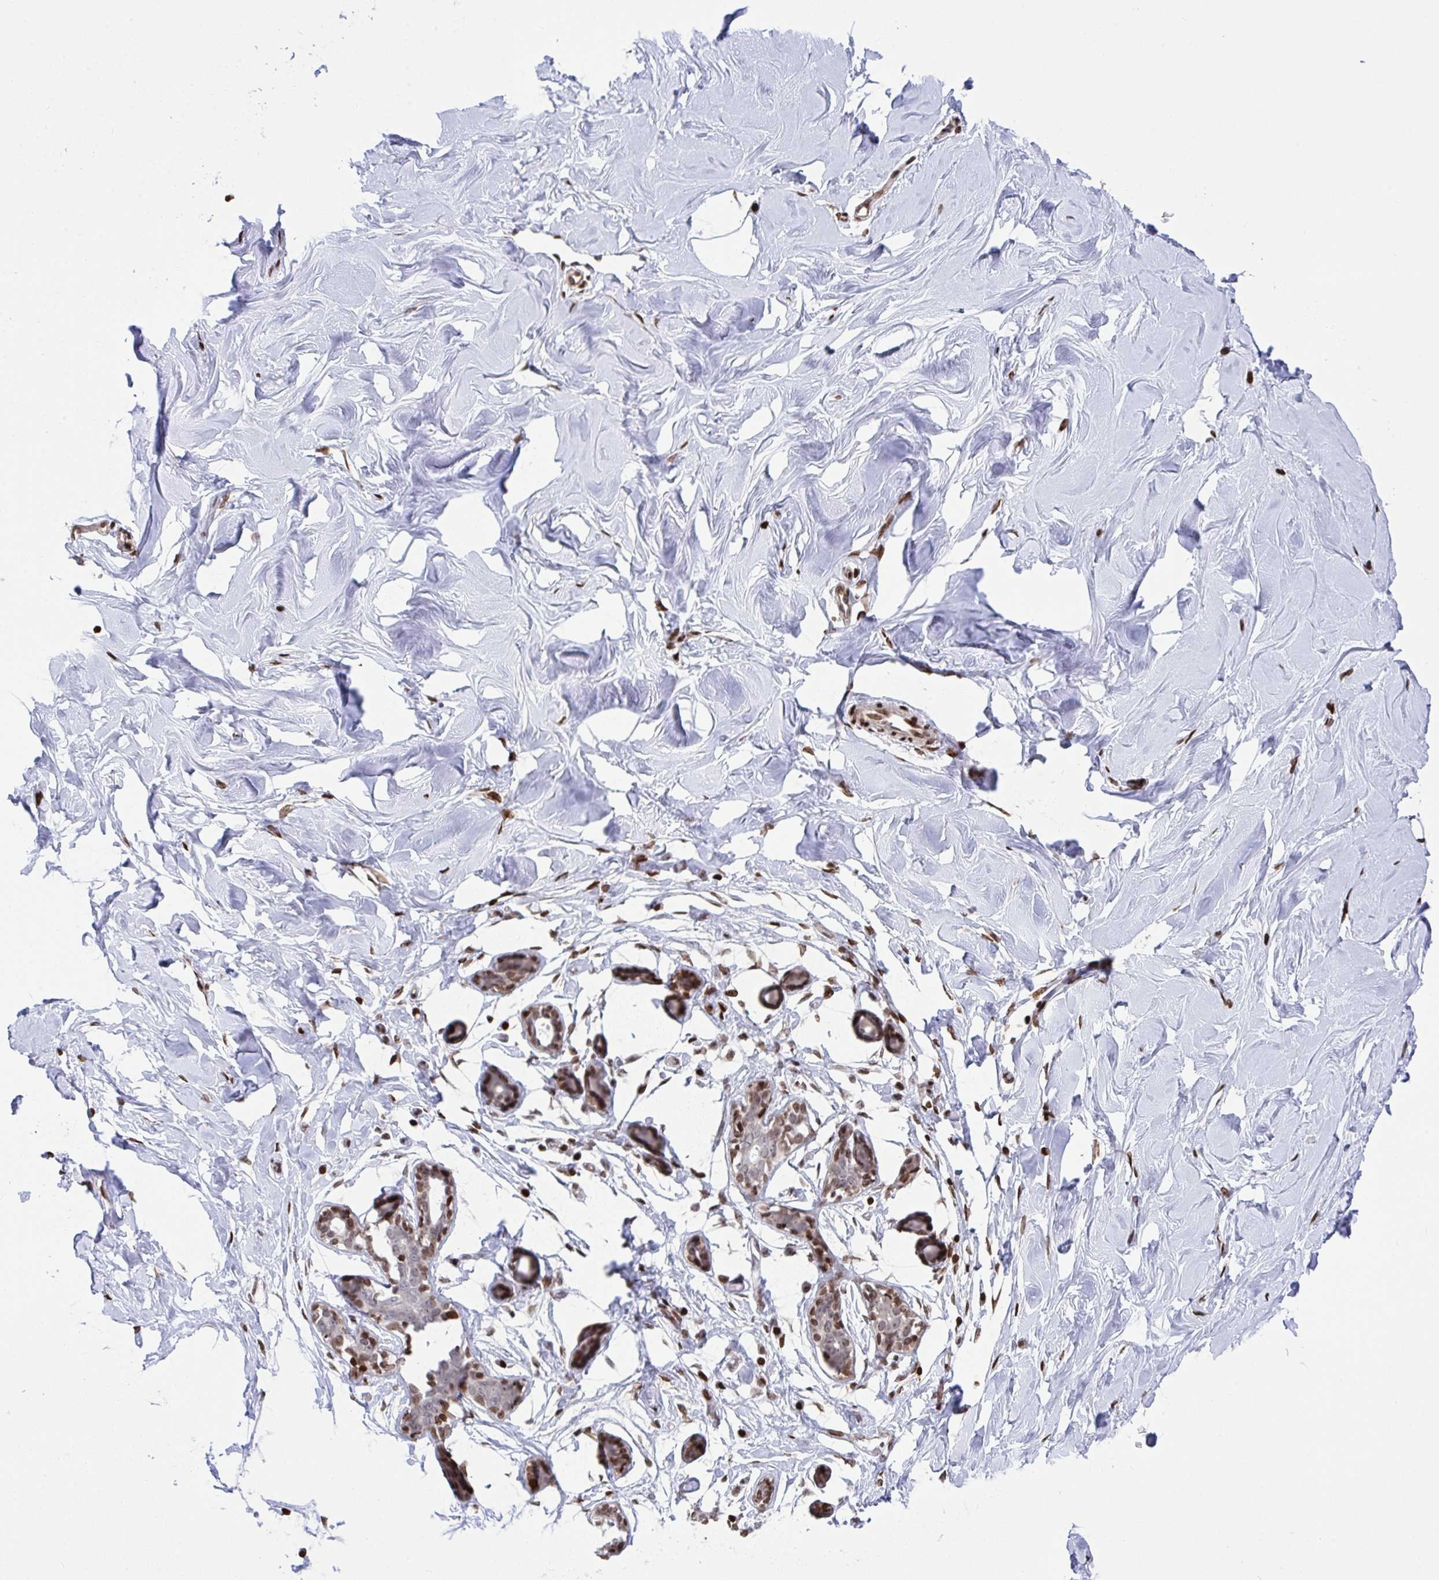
{"staining": {"intensity": "moderate", "quantity": "25%-75%", "location": "nuclear"}, "tissue": "breast", "cell_type": "Adipocytes", "image_type": "normal", "snomed": [{"axis": "morphology", "description": "Normal tissue, NOS"}, {"axis": "topography", "description": "Breast"}], "caption": "Protein staining exhibits moderate nuclear positivity in about 25%-75% of adipocytes in benign breast.", "gene": "RAPGEF5", "patient": {"sex": "female", "age": 27}}